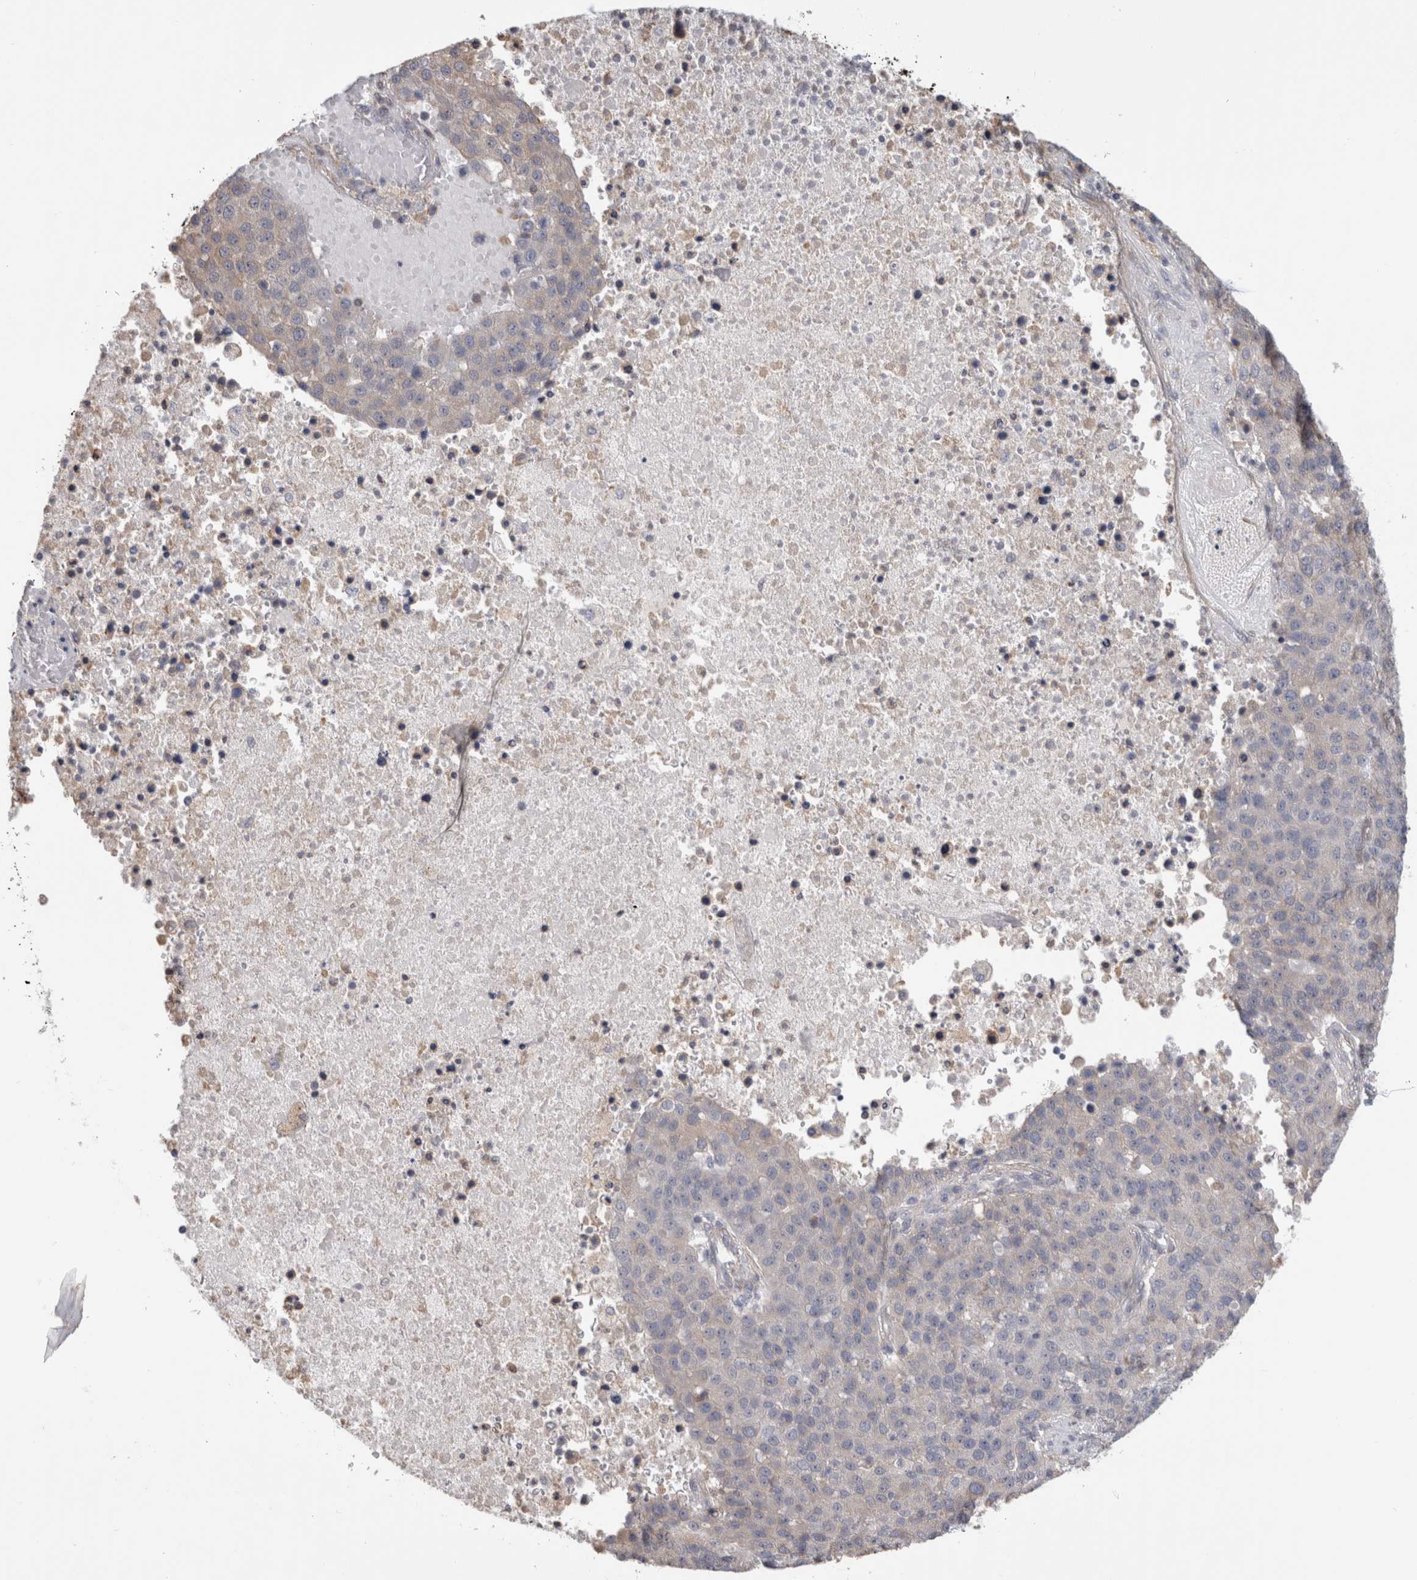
{"staining": {"intensity": "negative", "quantity": "none", "location": "none"}, "tissue": "pancreatic cancer", "cell_type": "Tumor cells", "image_type": "cancer", "snomed": [{"axis": "morphology", "description": "Adenocarcinoma, NOS"}, {"axis": "topography", "description": "Pancreas"}], "caption": "Photomicrograph shows no protein staining in tumor cells of pancreatic adenocarcinoma tissue.", "gene": "SMAP2", "patient": {"sex": "female", "age": 61}}